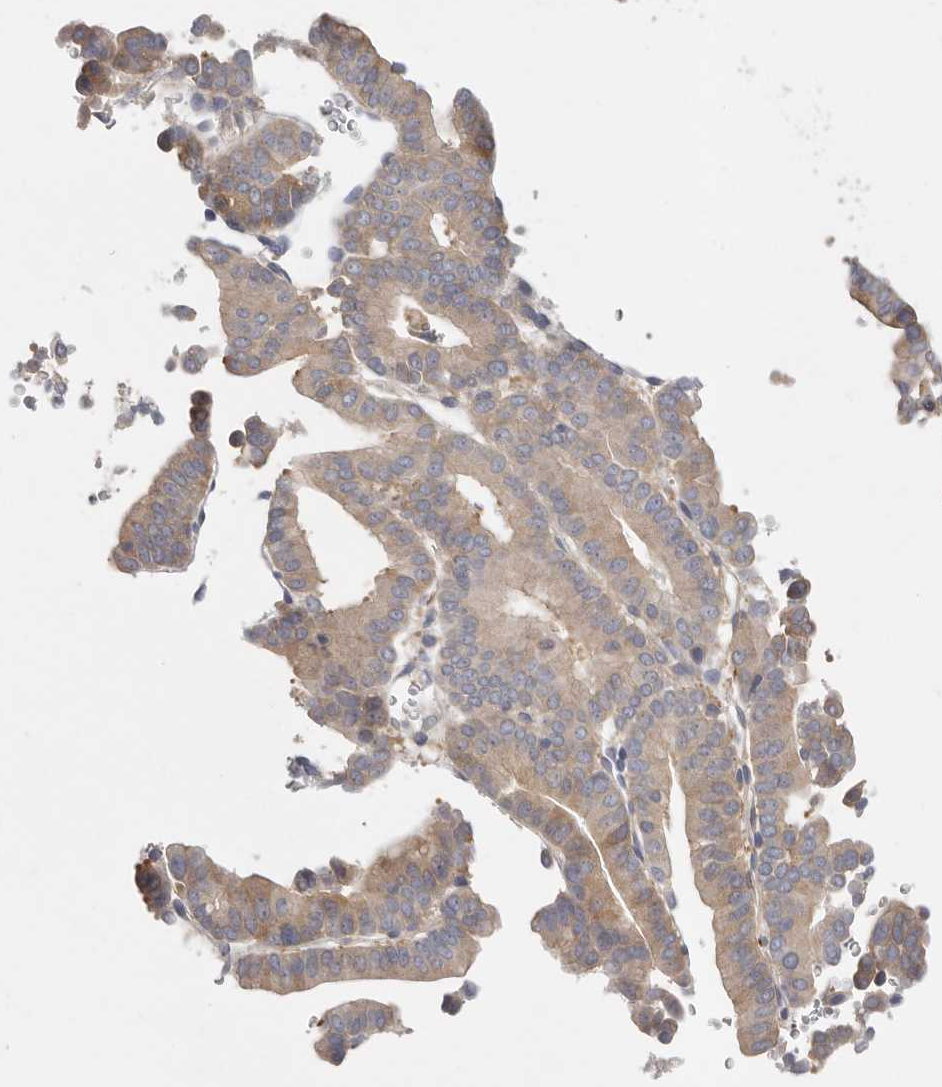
{"staining": {"intensity": "moderate", "quantity": ">75%", "location": "cytoplasmic/membranous"}, "tissue": "liver cancer", "cell_type": "Tumor cells", "image_type": "cancer", "snomed": [{"axis": "morphology", "description": "Cholangiocarcinoma"}, {"axis": "topography", "description": "Liver"}], "caption": "The immunohistochemical stain labels moderate cytoplasmic/membranous expression in tumor cells of cholangiocarcinoma (liver) tissue.", "gene": "CFAP298", "patient": {"sex": "female", "age": 75}}